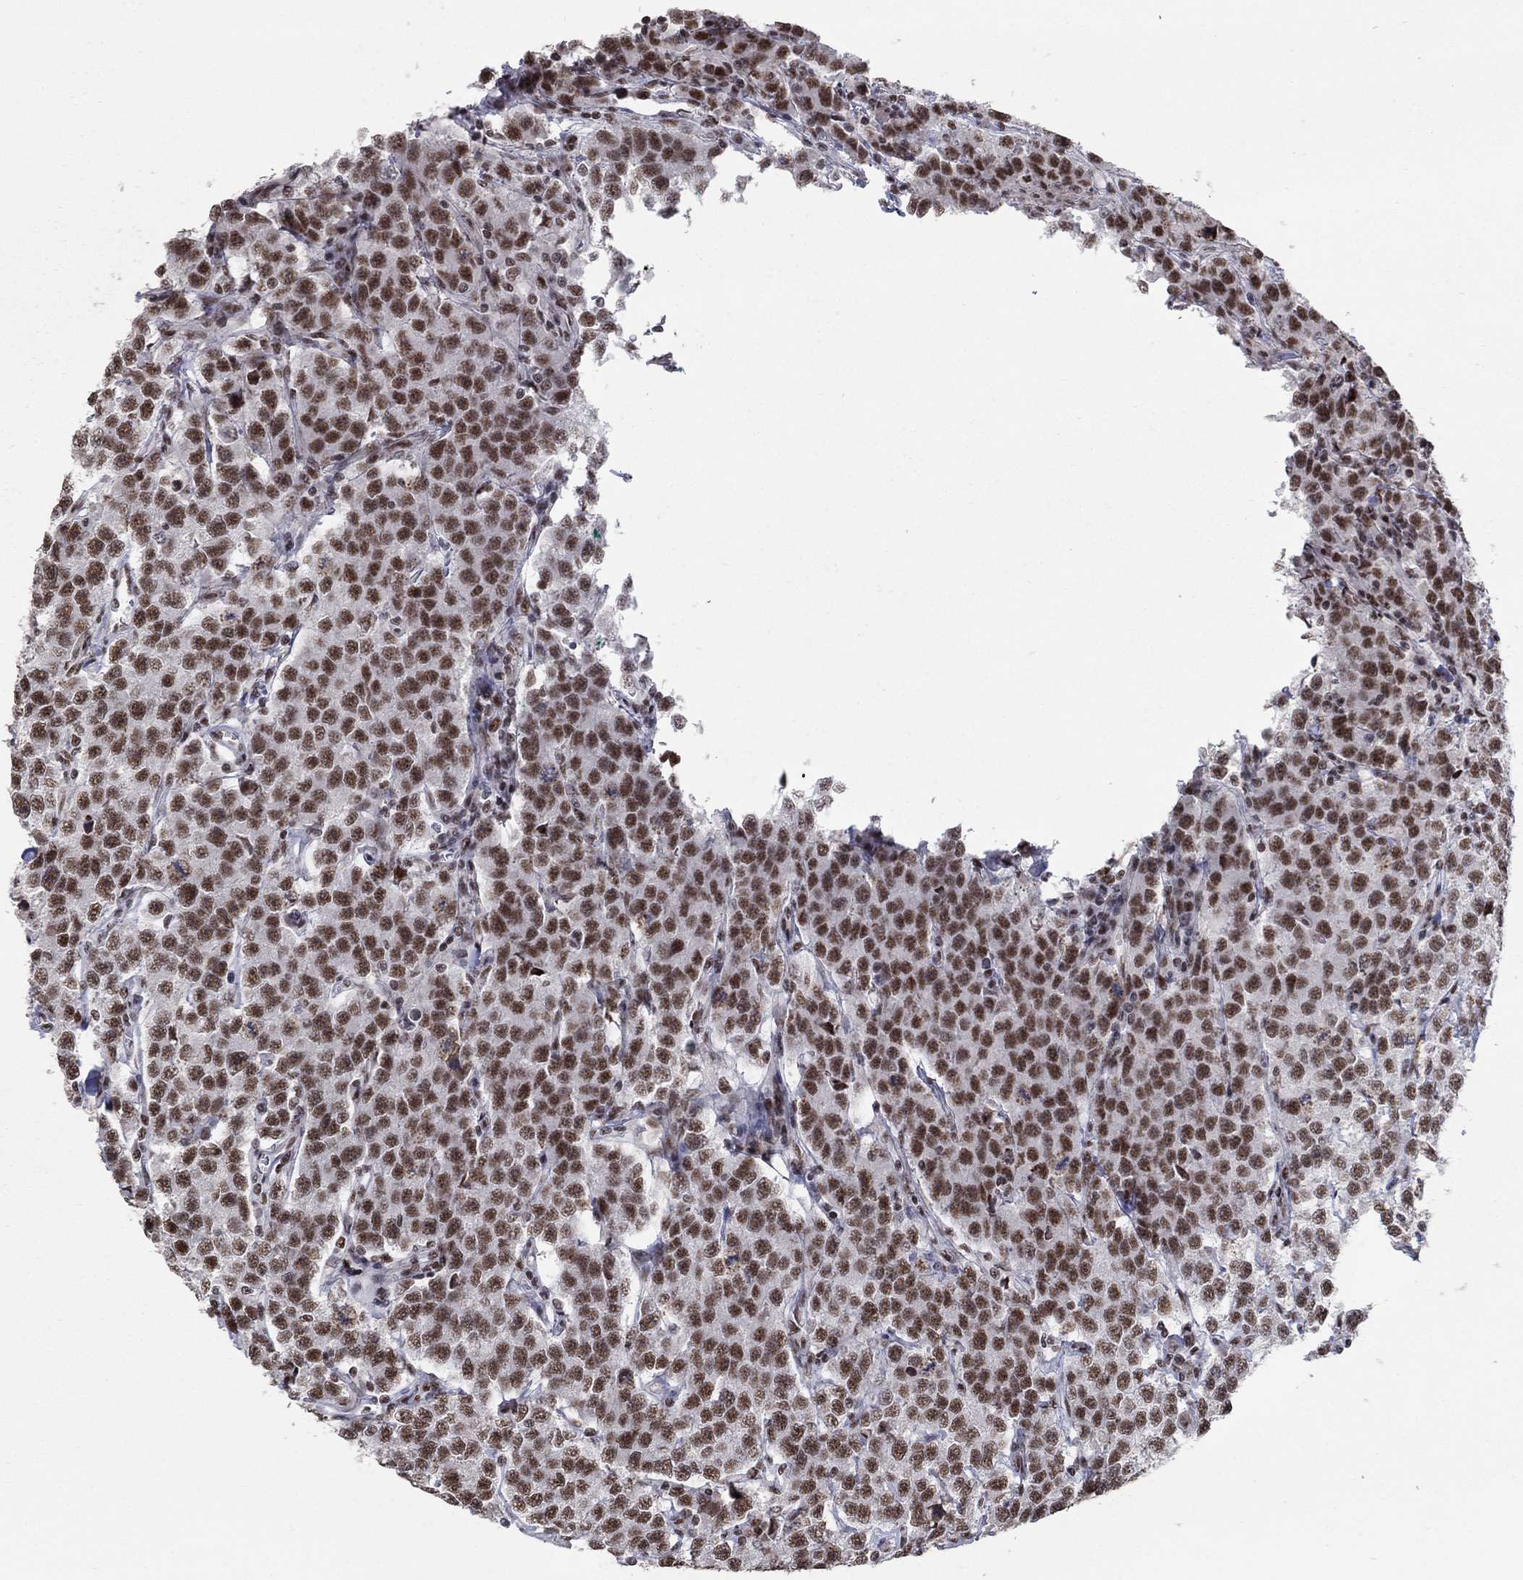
{"staining": {"intensity": "strong", "quantity": ">75%", "location": "nuclear"}, "tissue": "testis cancer", "cell_type": "Tumor cells", "image_type": "cancer", "snomed": [{"axis": "morphology", "description": "Seminoma, NOS"}, {"axis": "topography", "description": "Testis"}], "caption": "Testis cancer stained for a protein exhibits strong nuclear positivity in tumor cells.", "gene": "PNISR", "patient": {"sex": "male", "age": 59}}